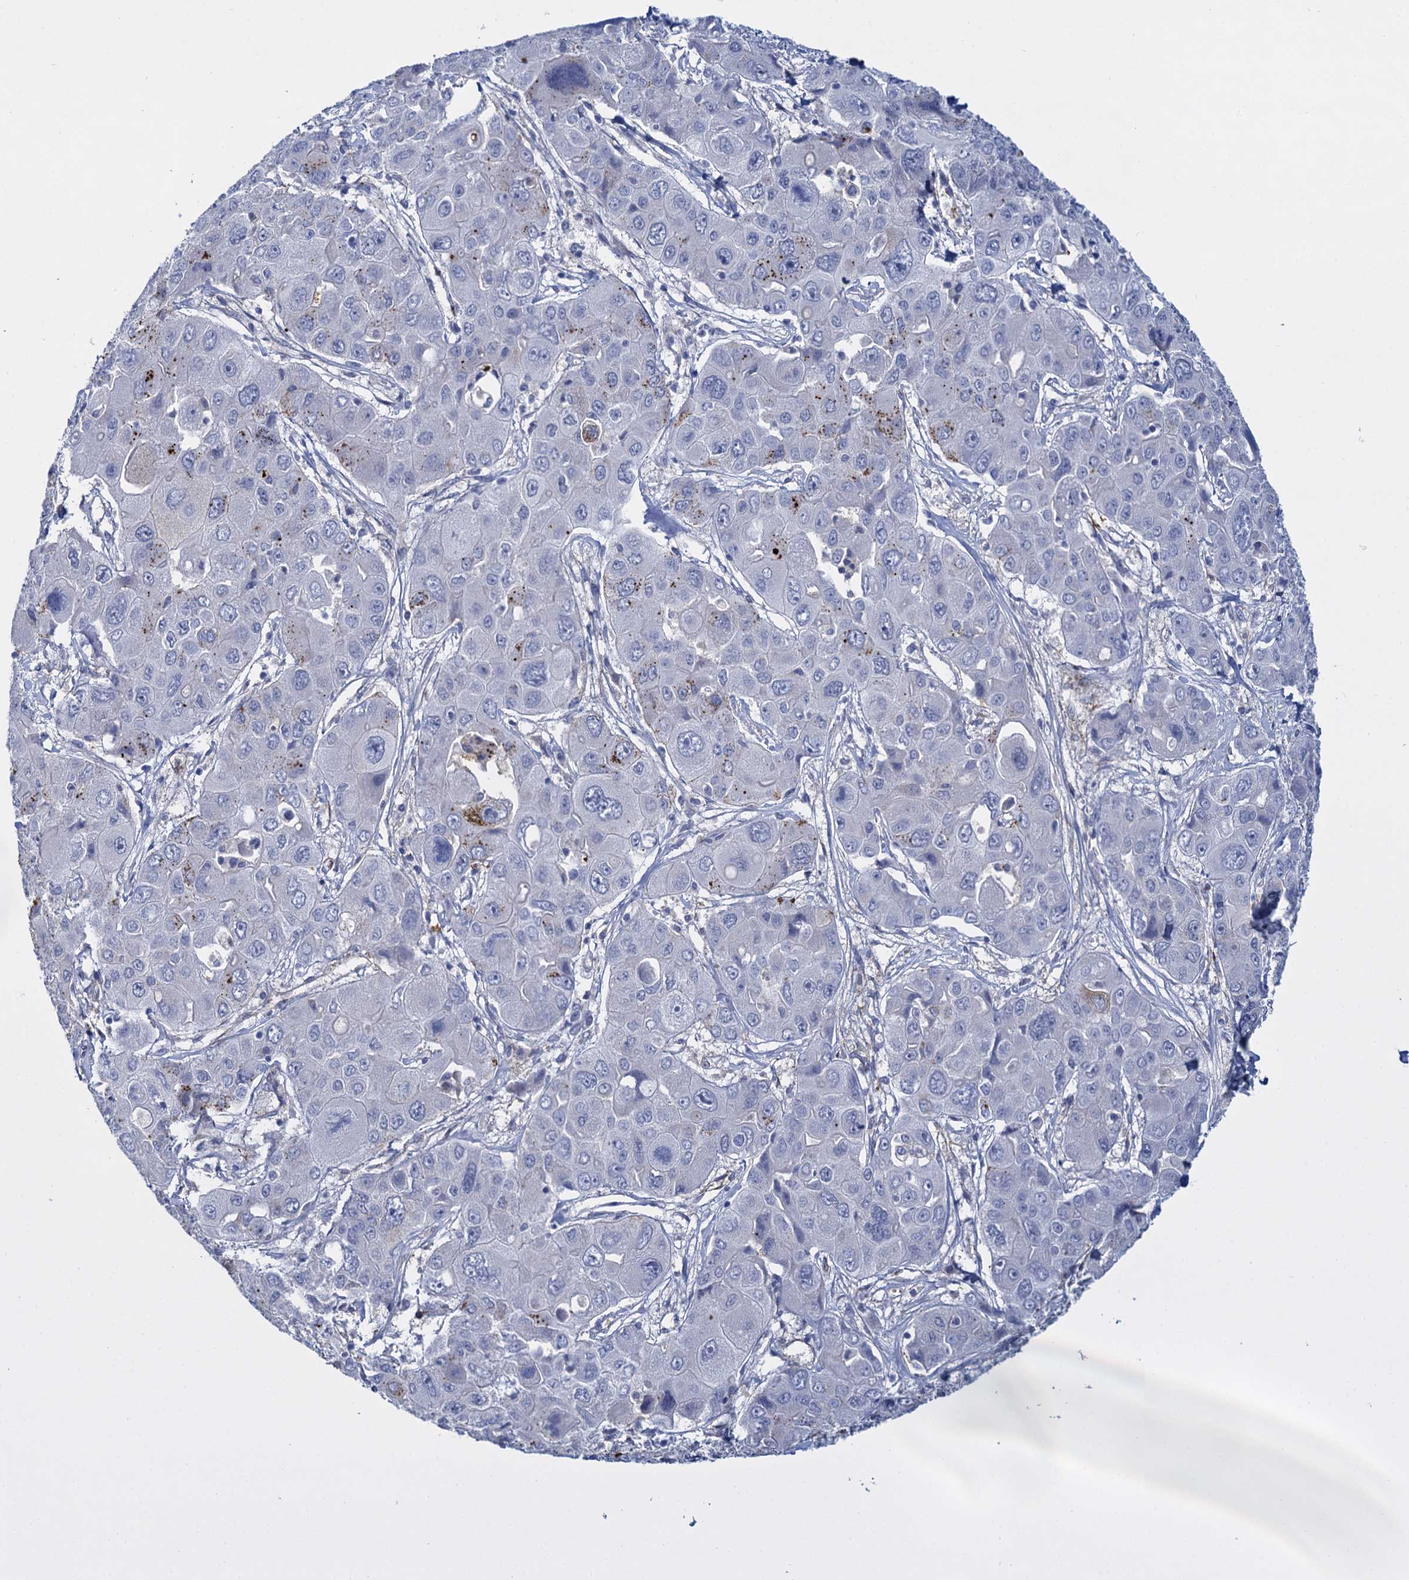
{"staining": {"intensity": "negative", "quantity": "none", "location": "none"}, "tissue": "liver cancer", "cell_type": "Tumor cells", "image_type": "cancer", "snomed": [{"axis": "morphology", "description": "Cholangiocarcinoma"}, {"axis": "topography", "description": "Liver"}], "caption": "Immunohistochemical staining of human cholangiocarcinoma (liver) reveals no significant staining in tumor cells. The staining is performed using DAB brown chromogen with nuclei counter-stained in using hematoxylin.", "gene": "SNCG", "patient": {"sex": "male", "age": 67}}